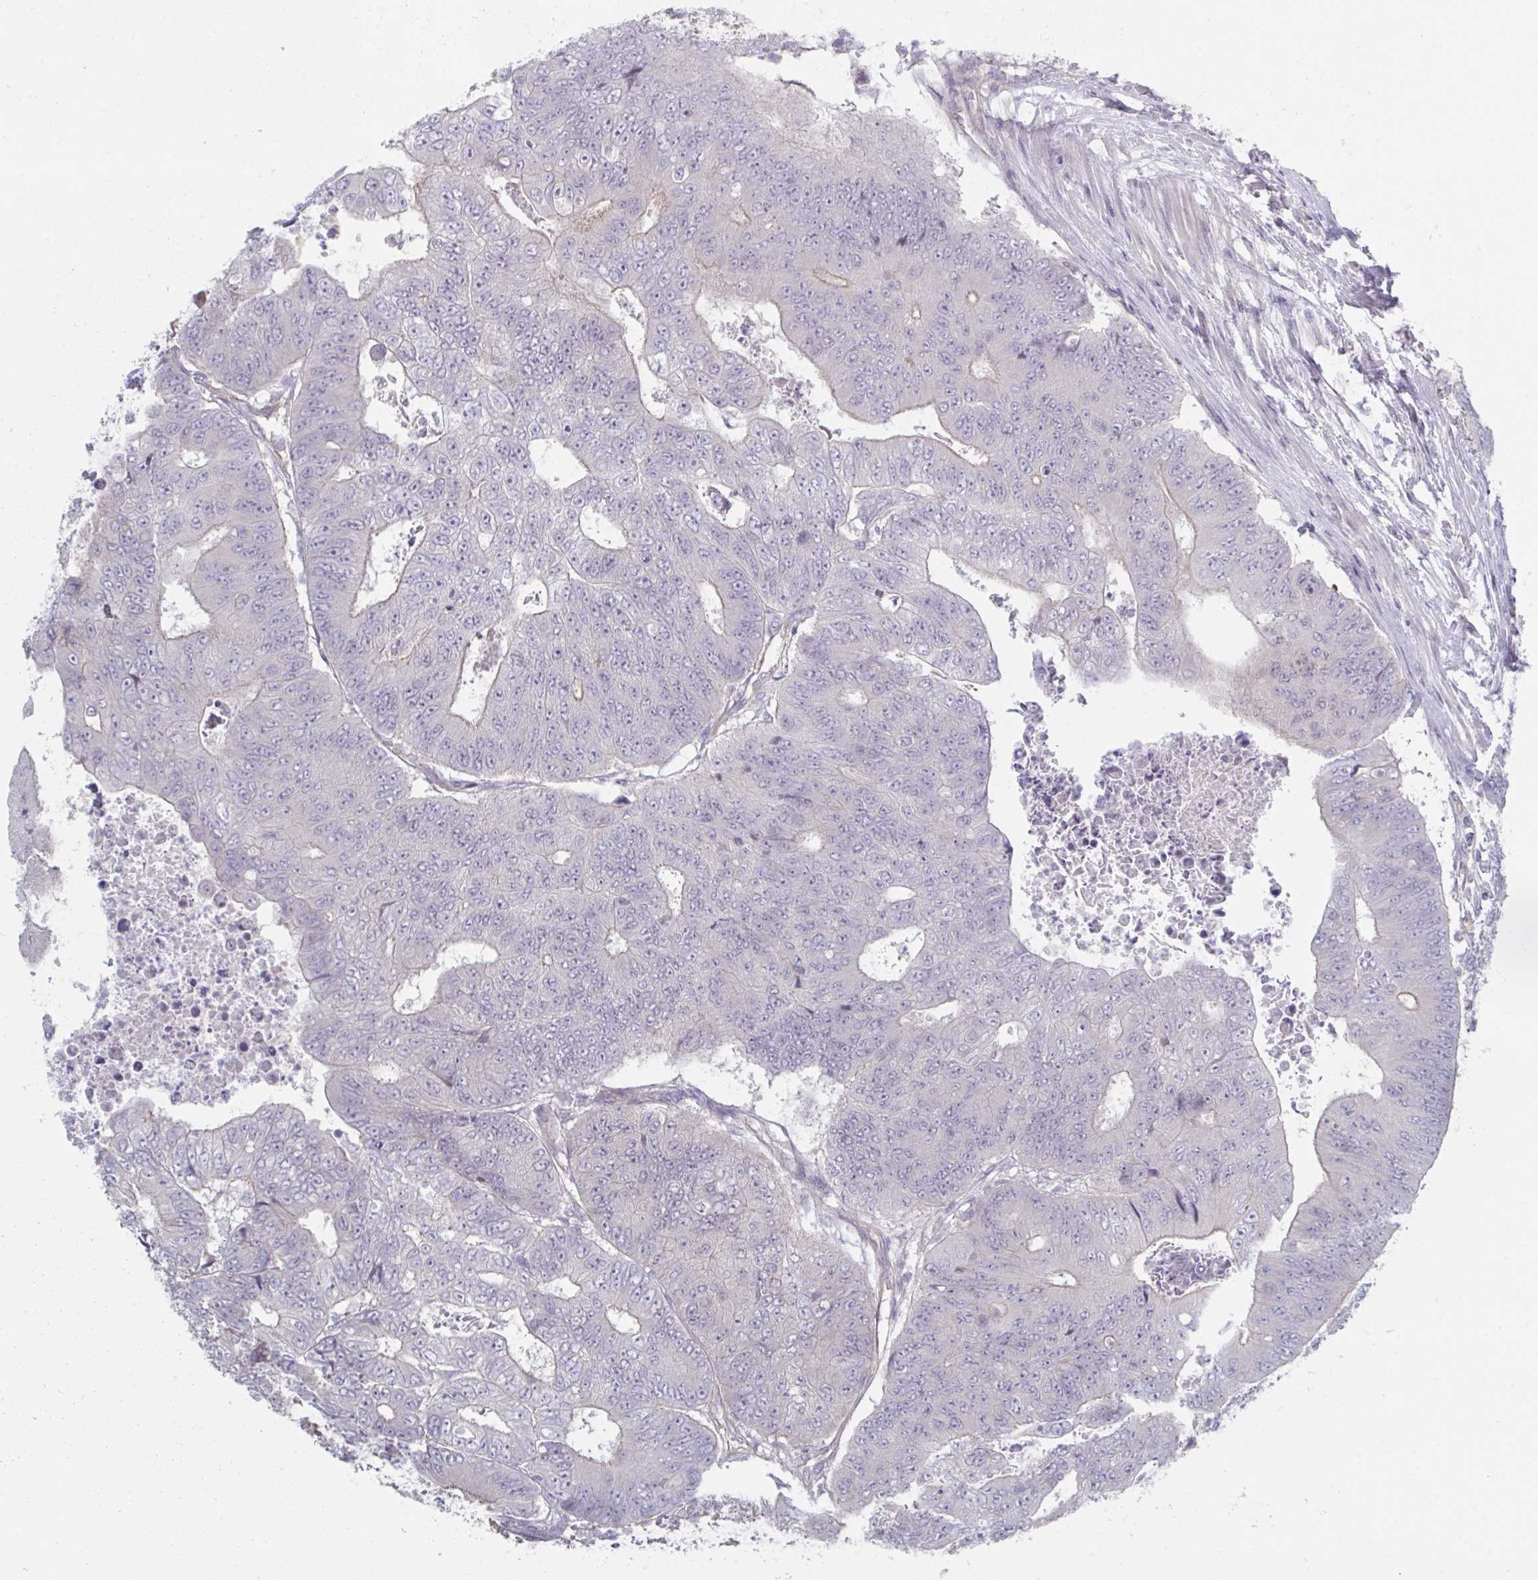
{"staining": {"intensity": "moderate", "quantity": "<25%", "location": "cytoplasmic/membranous"}, "tissue": "colorectal cancer", "cell_type": "Tumor cells", "image_type": "cancer", "snomed": [{"axis": "morphology", "description": "Adenocarcinoma, NOS"}, {"axis": "topography", "description": "Colon"}], "caption": "A histopathology image of human colorectal adenocarcinoma stained for a protein reveals moderate cytoplasmic/membranous brown staining in tumor cells.", "gene": "STK26", "patient": {"sex": "female", "age": 48}}